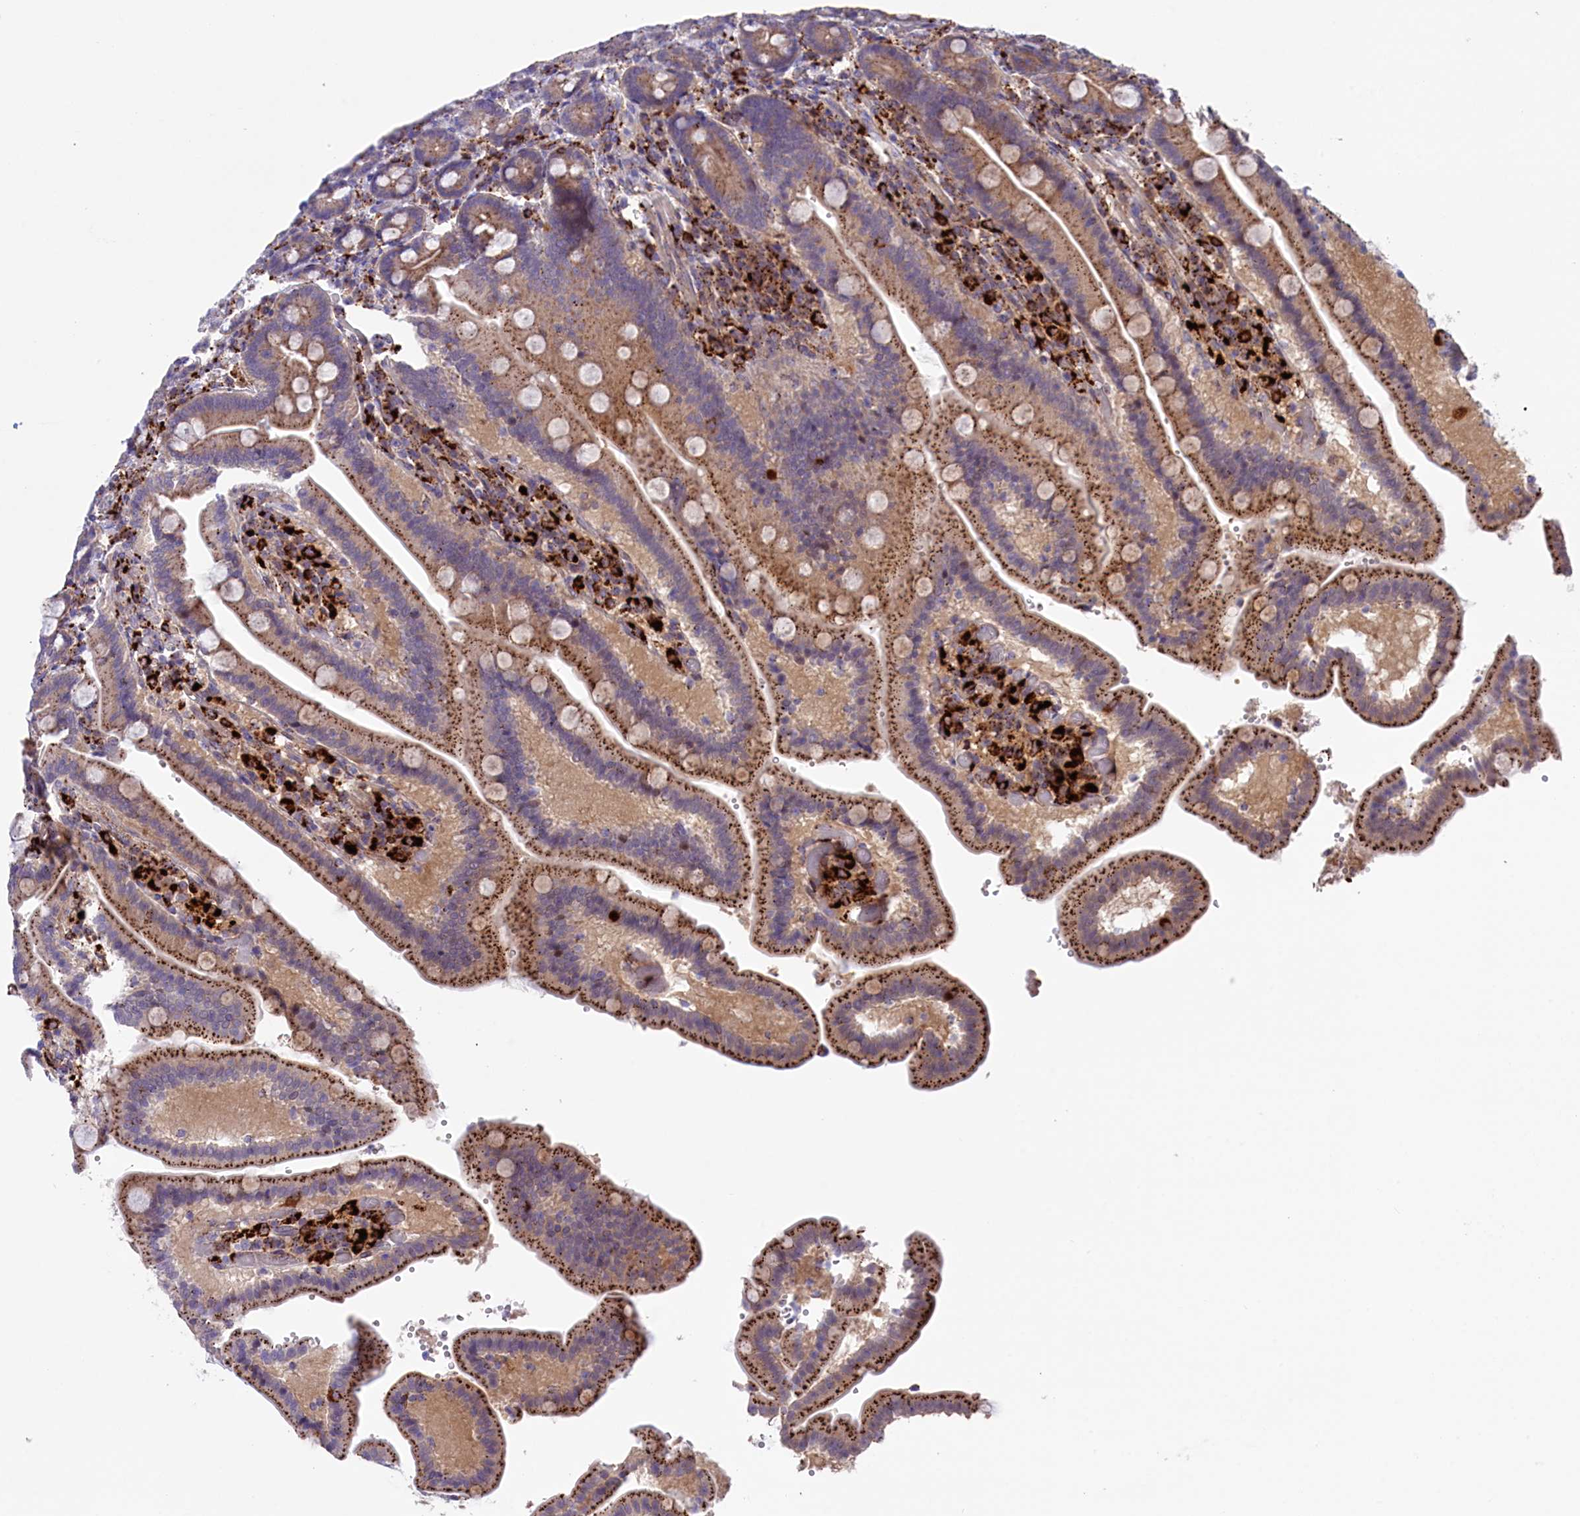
{"staining": {"intensity": "moderate", "quantity": ">75%", "location": "cytoplasmic/membranous"}, "tissue": "duodenum", "cell_type": "Glandular cells", "image_type": "normal", "snomed": [{"axis": "morphology", "description": "Normal tissue, NOS"}, {"axis": "topography", "description": "Duodenum"}], "caption": "Benign duodenum shows moderate cytoplasmic/membranous expression in about >75% of glandular cells (DAB (3,3'-diaminobenzidine) = brown stain, brightfield microscopy at high magnification)..", "gene": "MAN2B1", "patient": {"sex": "female", "age": 62}}